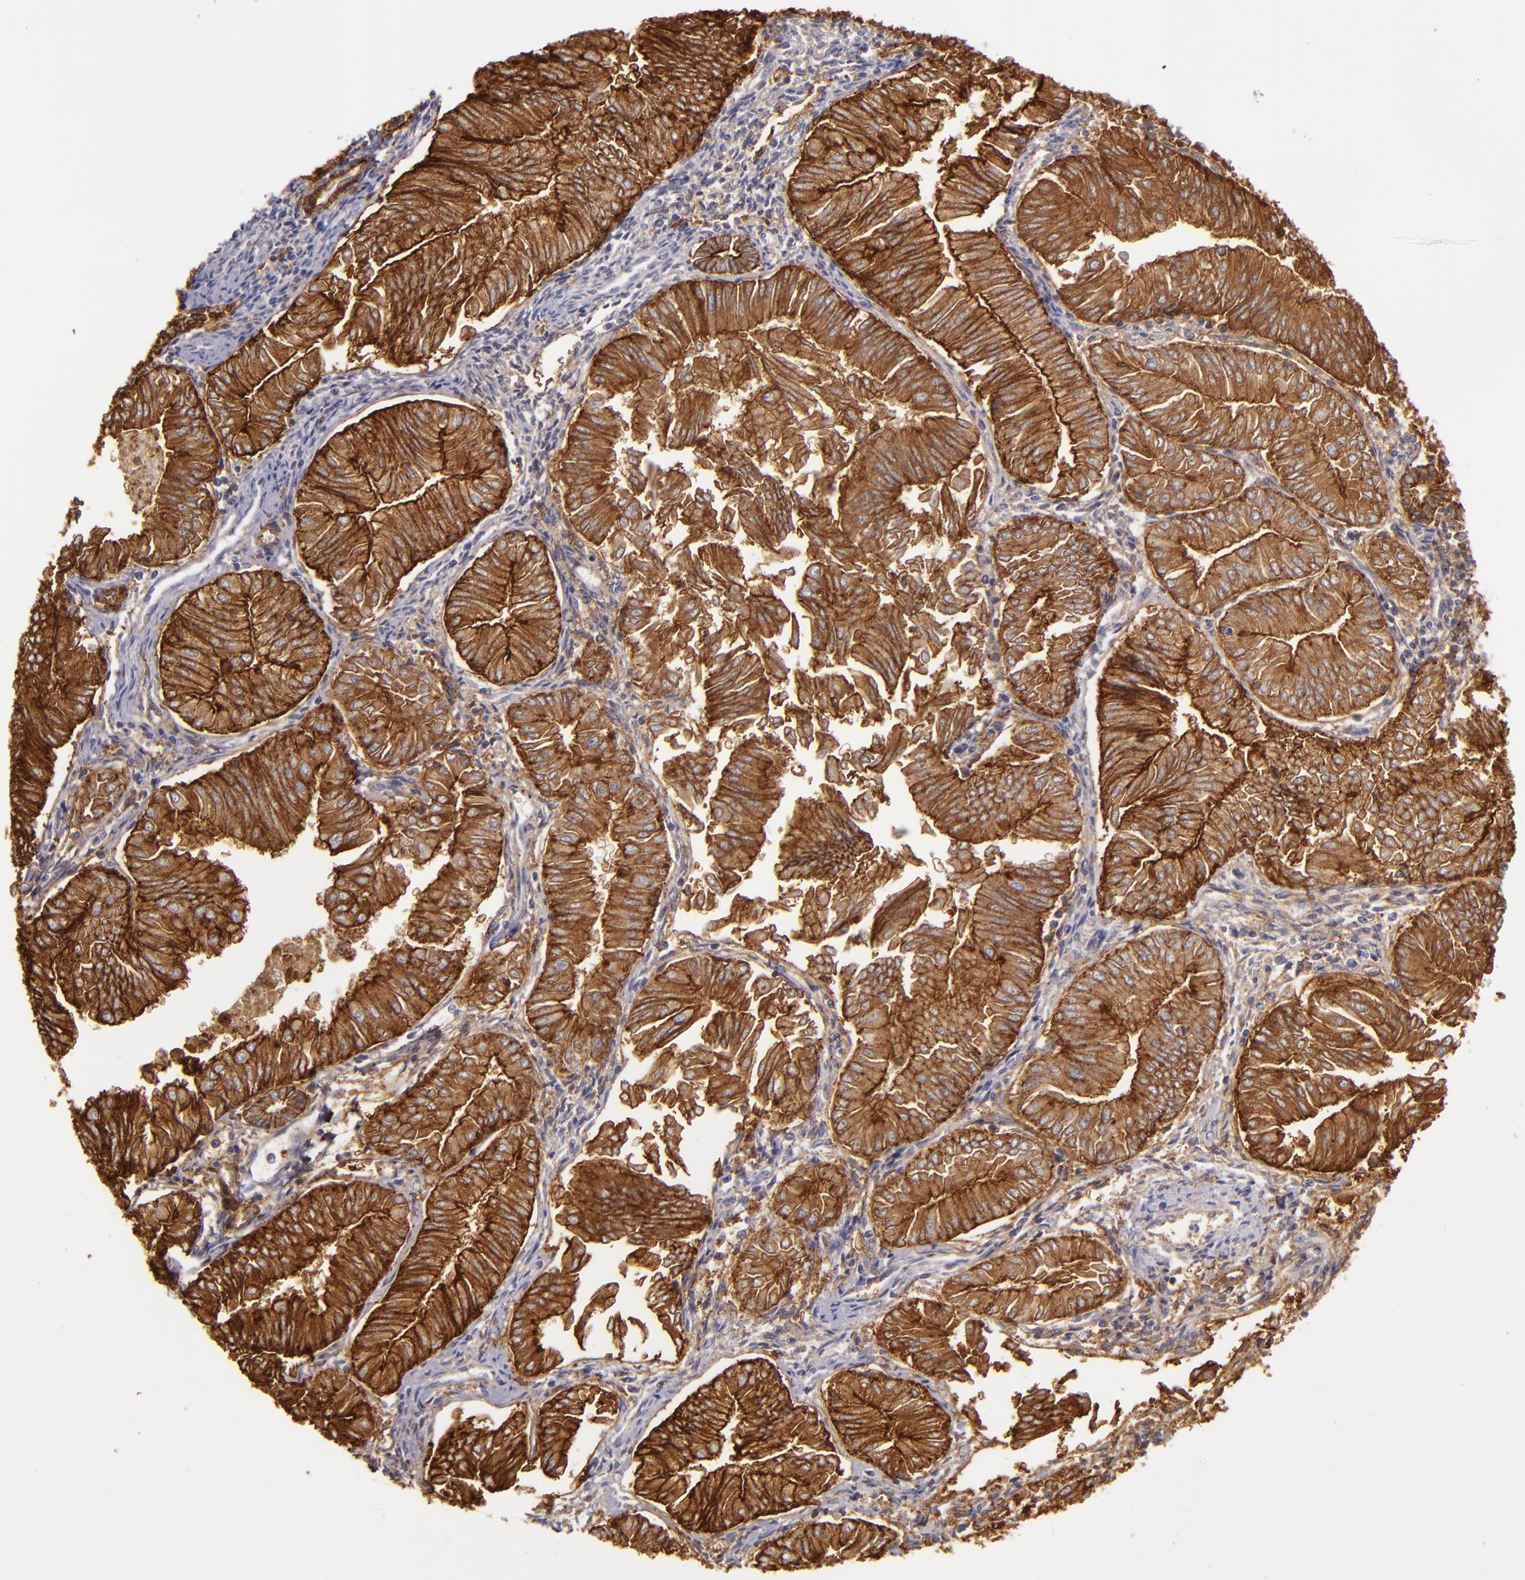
{"staining": {"intensity": "strong", "quantity": ">75%", "location": "cytoplasmic/membranous"}, "tissue": "endometrial cancer", "cell_type": "Tumor cells", "image_type": "cancer", "snomed": [{"axis": "morphology", "description": "Adenocarcinoma, NOS"}, {"axis": "topography", "description": "Endometrium"}], "caption": "DAB immunohistochemical staining of human adenocarcinoma (endometrial) exhibits strong cytoplasmic/membranous protein positivity in about >75% of tumor cells.", "gene": "CD9", "patient": {"sex": "female", "age": 53}}